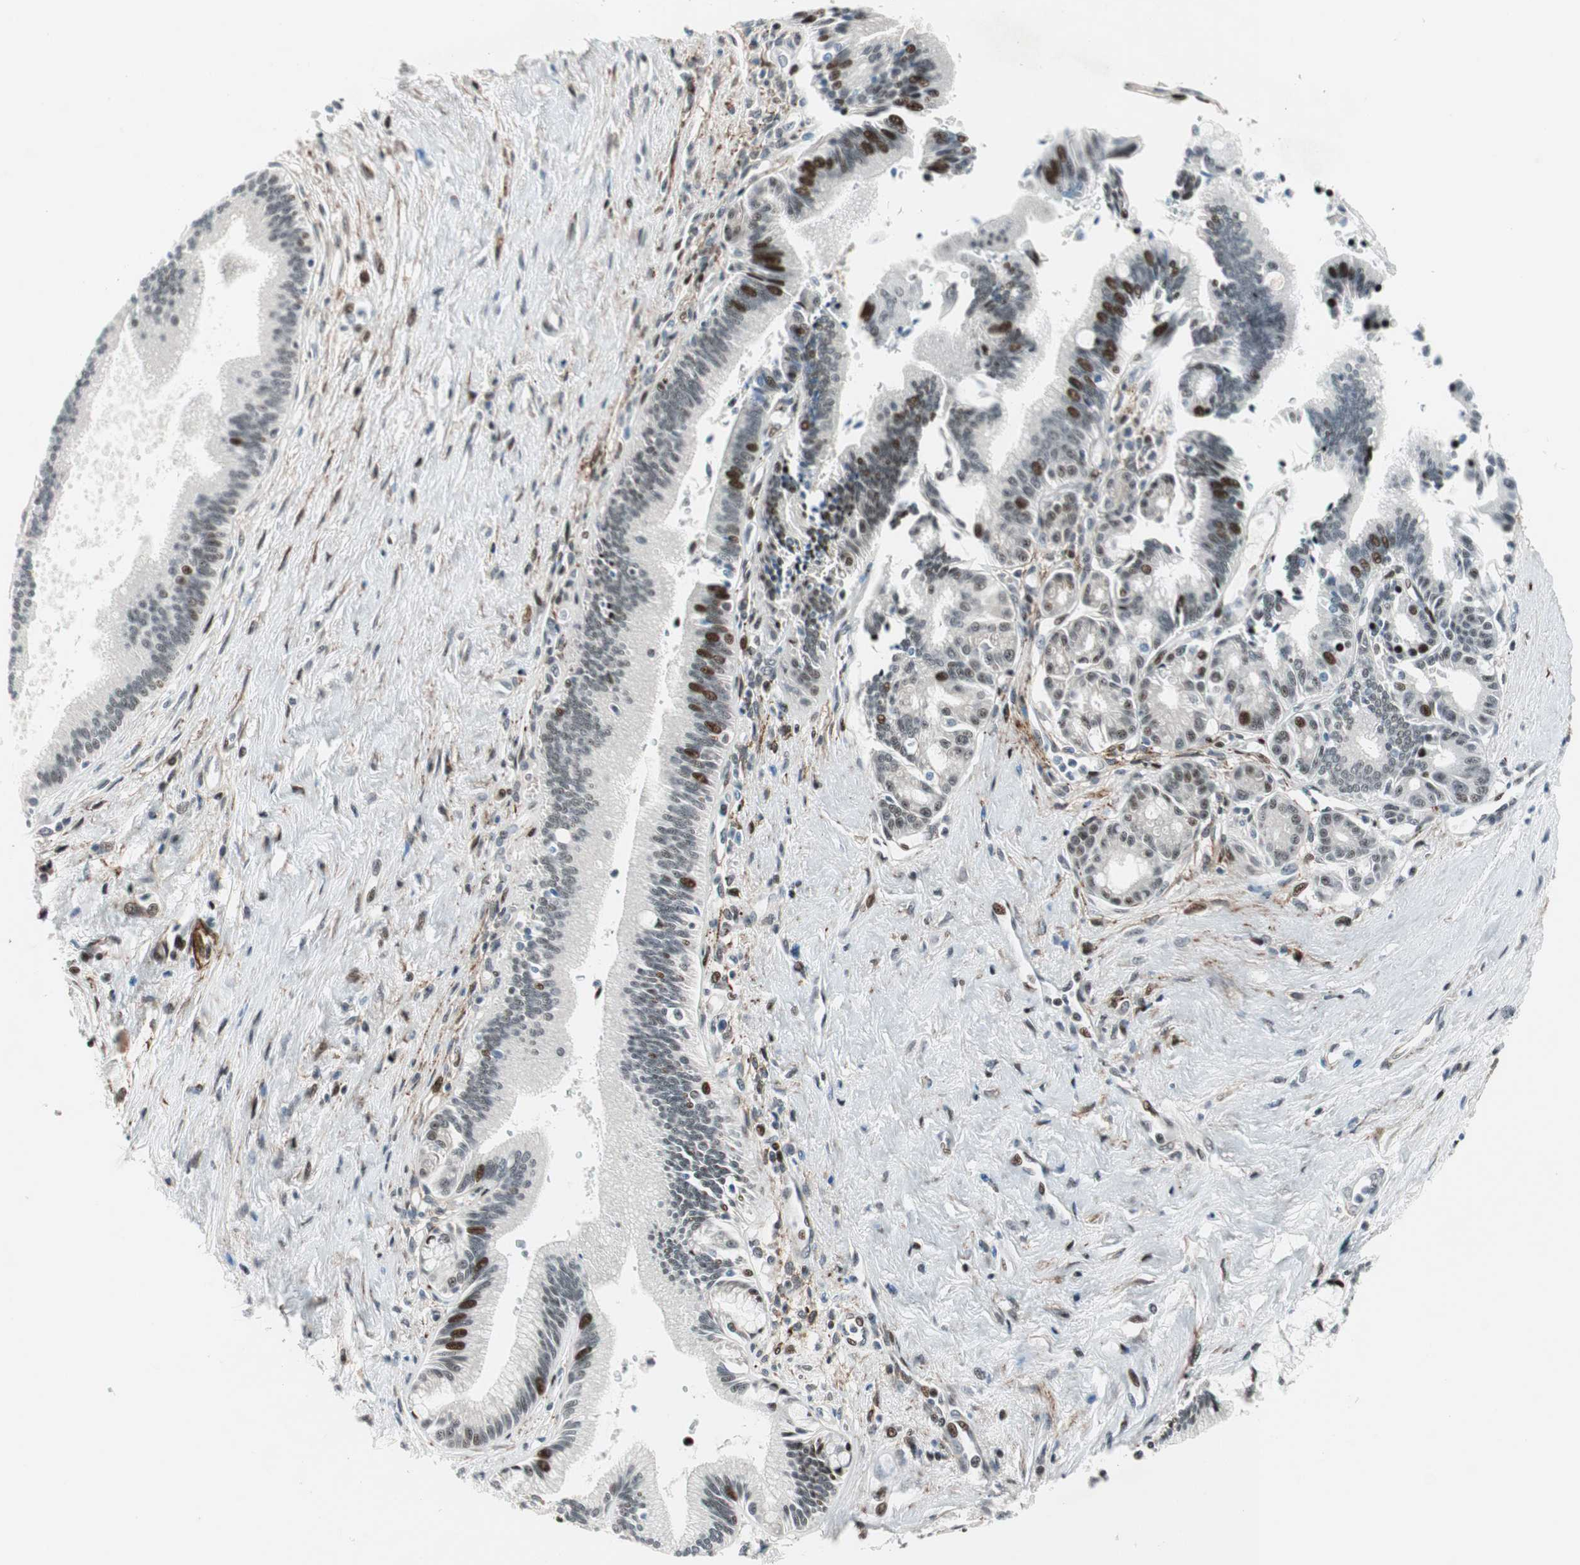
{"staining": {"intensity": "moderate", "quantity": "<25%", "location": "nuclear"}, "tissue": "pancreatic cancer", "cell_type": "Tumor cells", "image_type": "cancer", "snomed": [{"axis": "morphology", "description": "Adenocarcinoma, NOS"}, {"axis": "topography", "description": "Pancreas"}], "caption": "An IHC histopathology image of neoplastic tissue is shown. Protein staining in brown labels moderate nuclear positivity in pancreatic cancer (adenocarcinoma) within tumor cells.", "gene": "FBXO44", "patient": {"sex": "male", "age": 59}}